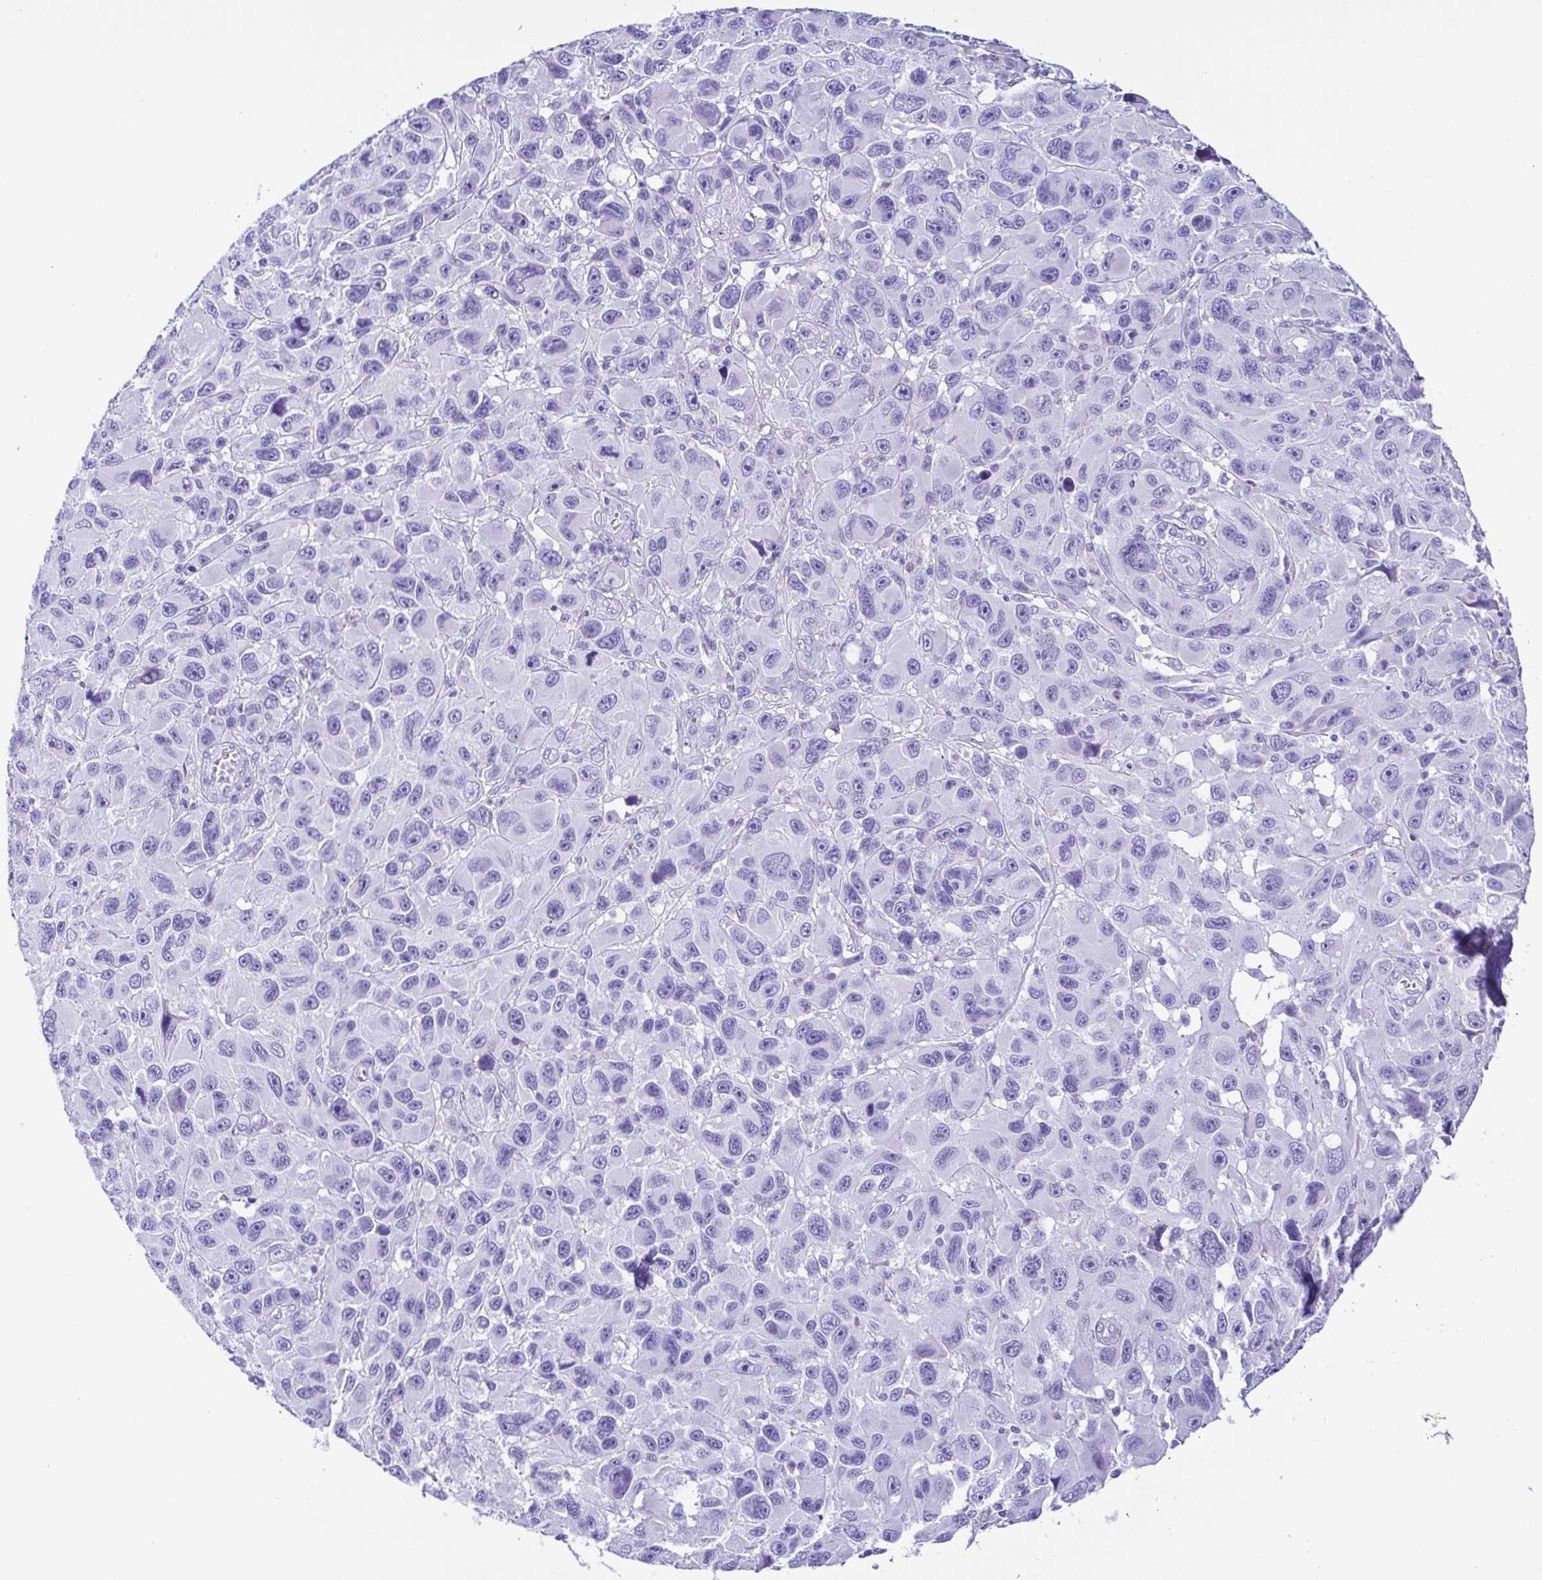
{"staining": {"intensity": "negative", "quantity": "none", "location": "none"}, "tissue": "melanoma", "cell_type": "Tumor cells", "image_type": "cancer", "snomed": [{"axis": "morphology", "description": "Malignant melanoma, NOS"}, {"axis": "topography", "description": "Skin"}], "caption": "High power microscopy image of an IHC histopathology image of malignant melanoma, revealing no significant expression in tumor cells.", "gene": "GPR17", "patient": {"sex": "male", "age": 53}}